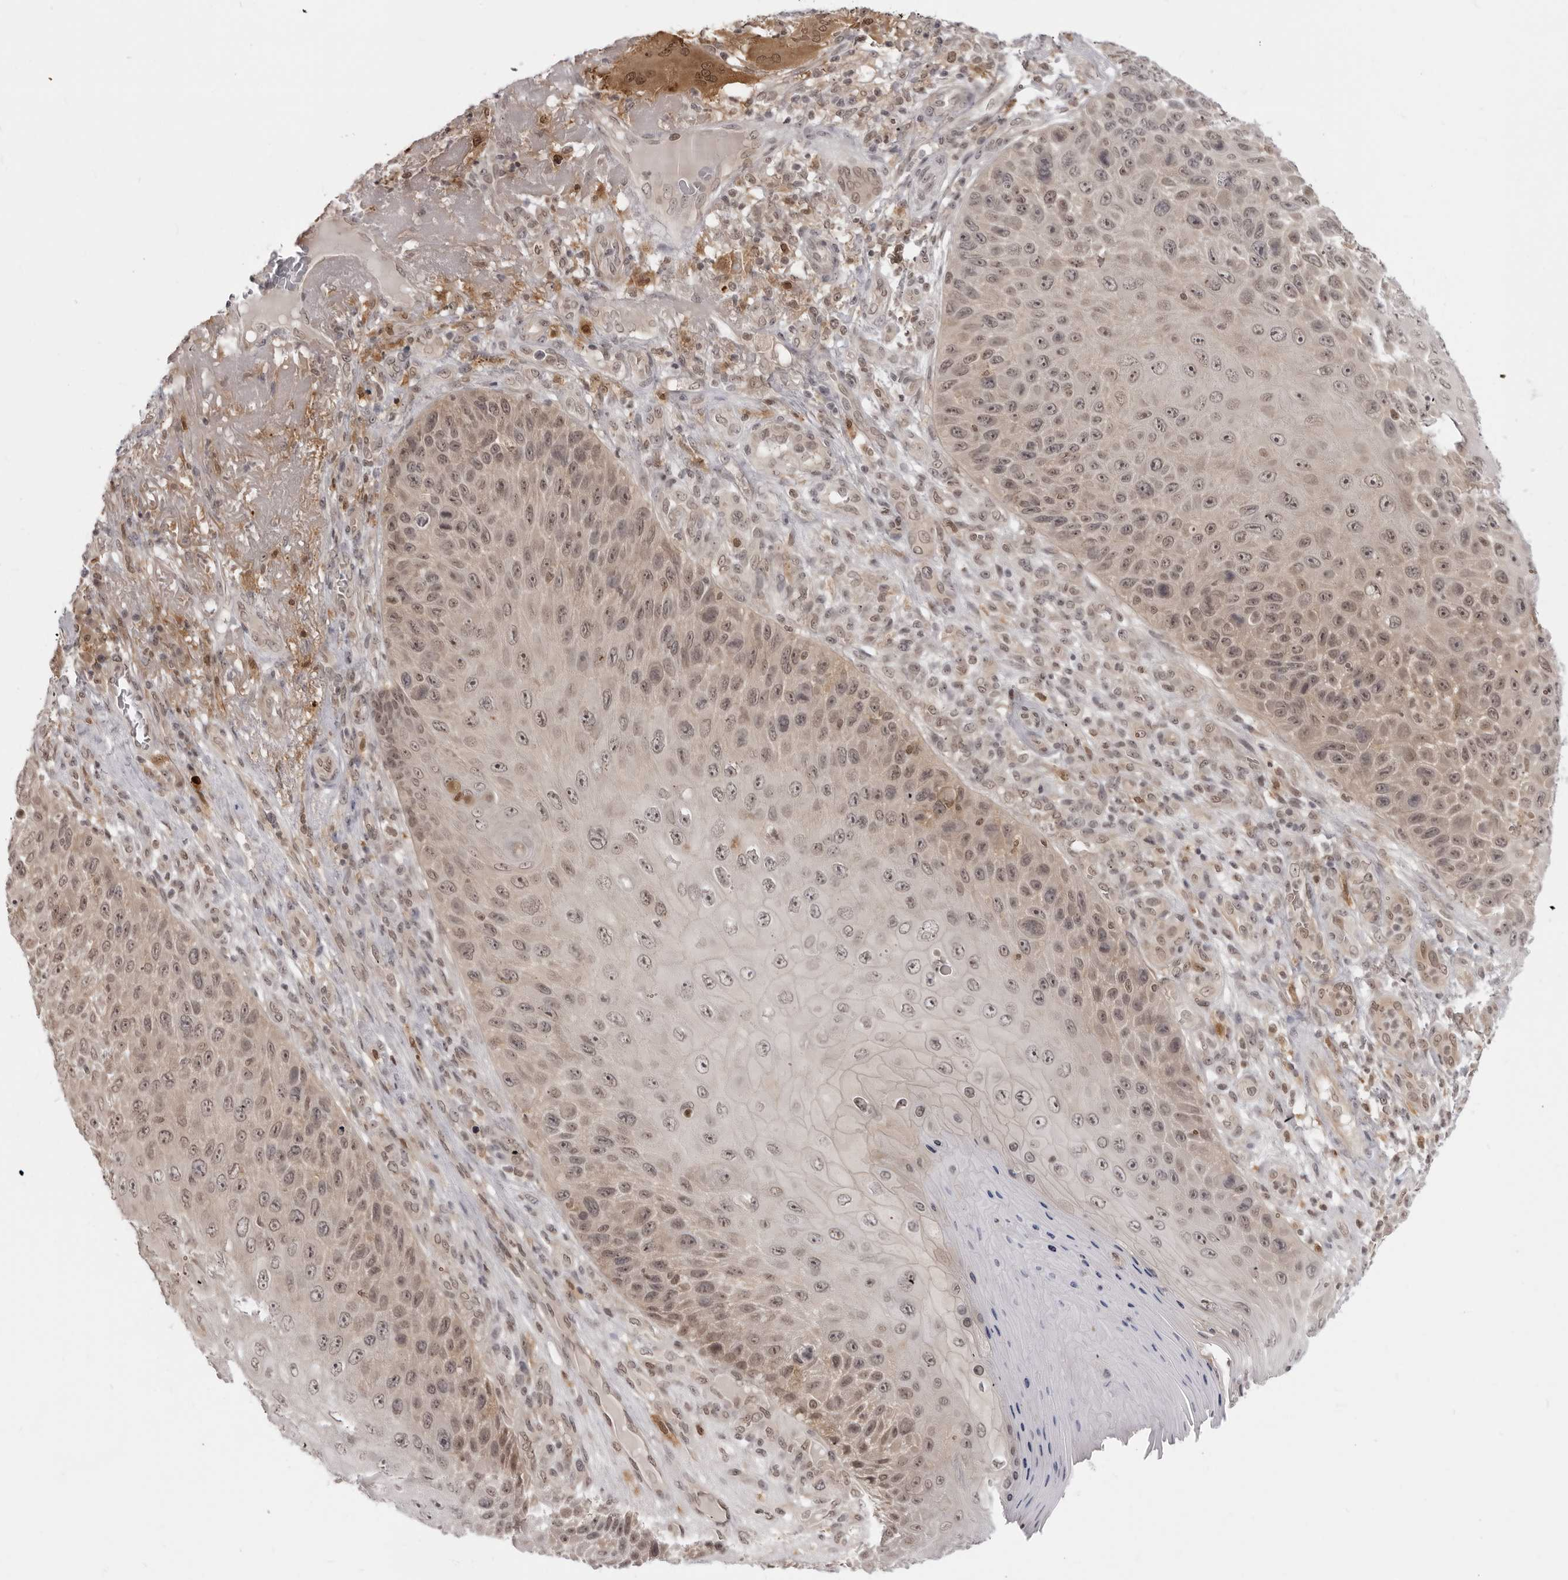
{"staining": {"intensity": "moderate", "quantity": "25%-75%", "location": "nuclear"}, "tissue": "skin cancer", "cell_type": "Tumor cells", "image_type": "cancer", "snomed": [{"axis": "morphology", "description": "Squamous cell carcinoma, NOS"}, {"axis": "topography", "description": "Skin"}], "caption": "High-power microscopy captured an IHC image of skin cancer (squamous cell carcinoma), revealing moderate nuclear staining in approximately 25%-75% of tumor cells. Using DAB (brown) and hematoxylin (blue) stains, captured at high magnification using brightfield microscopy.", "gene": "SRGAP2", "patient": {"sex": "female", "age": 88}}